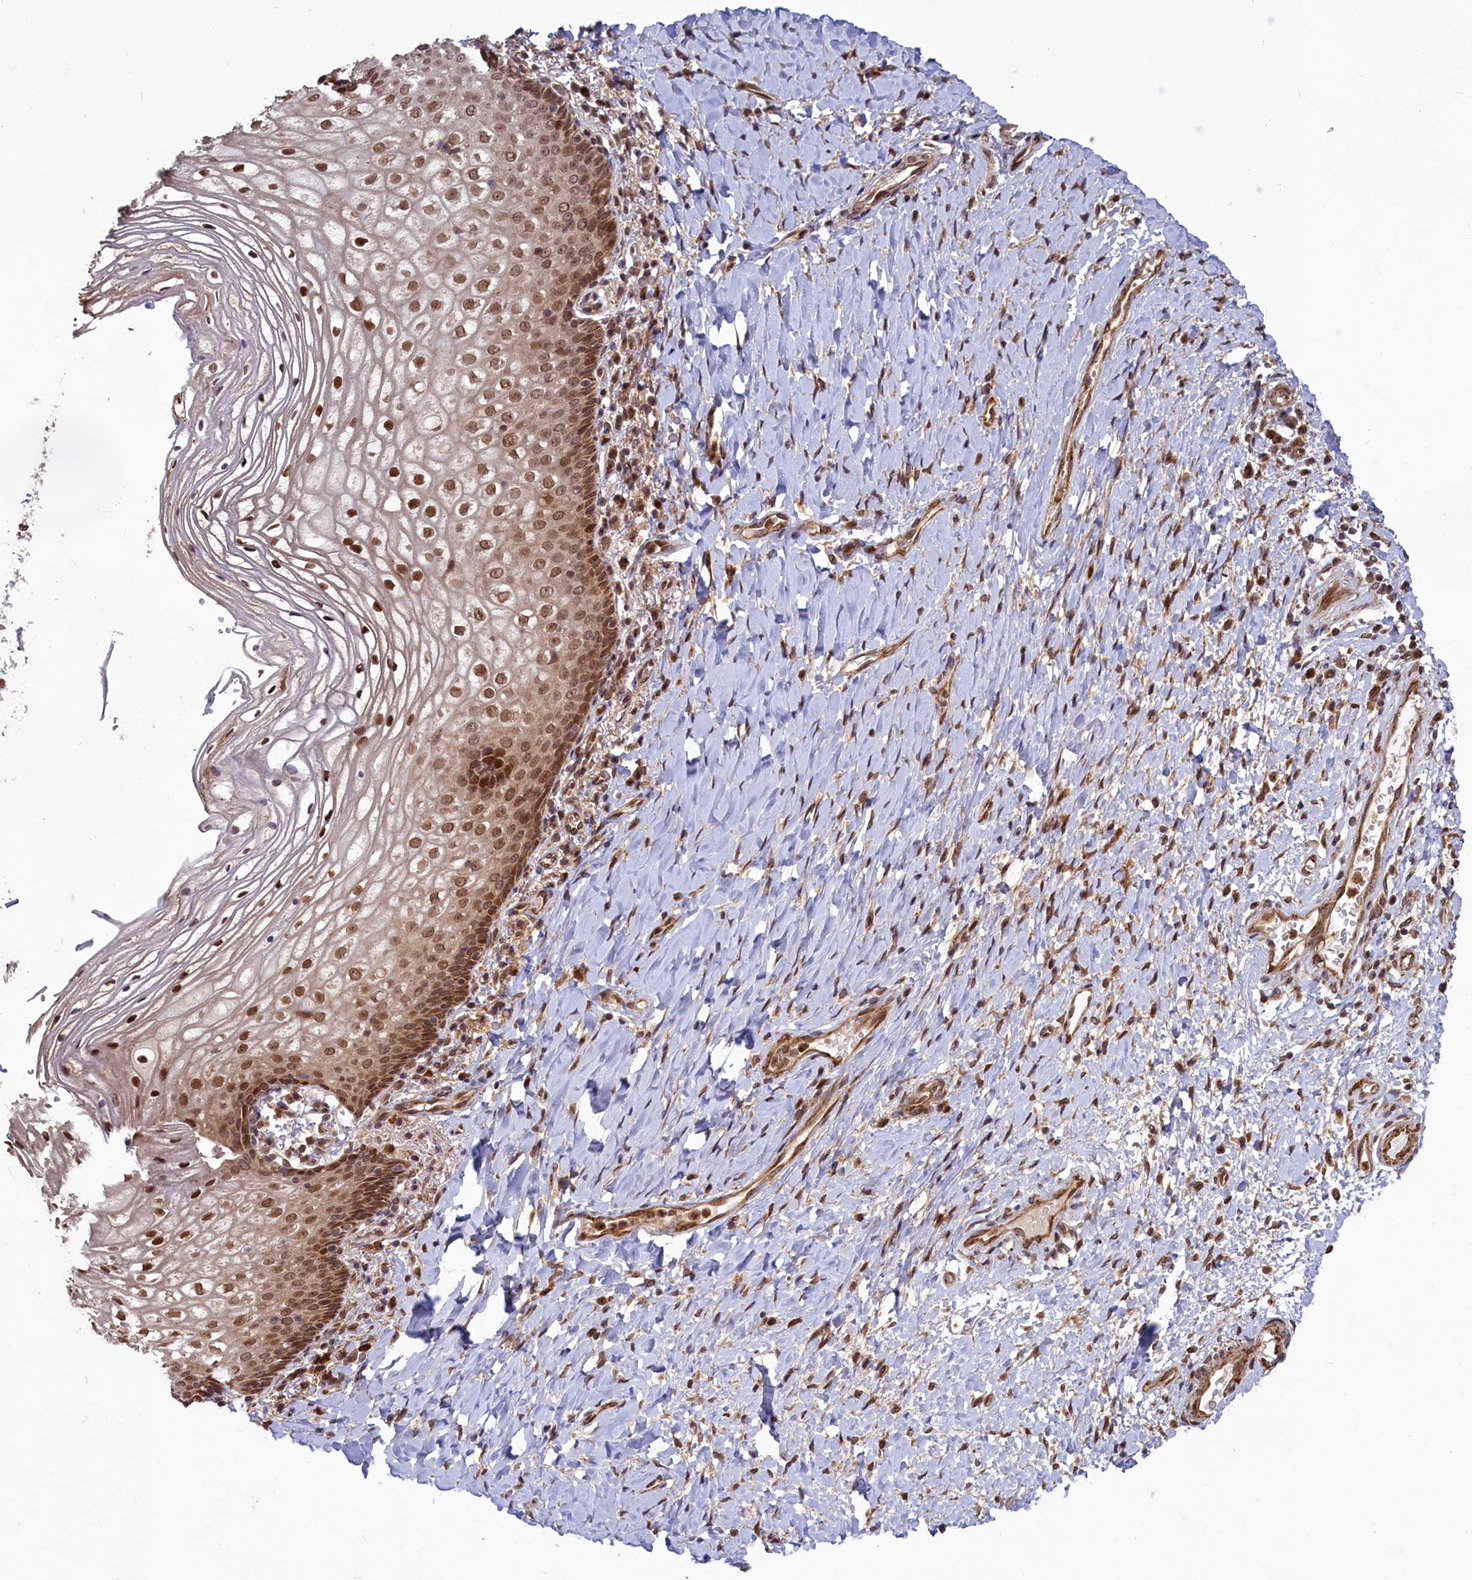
{"staining": {"intensity": "moderate", "quantity": ">75%", "location": "nuclear"}, "tissue": "vagina", "cell_type": "Squamous epithelial cells", "image_type": "normal", "snomed": [{"axis": "morphology", "description": "Normal tissue, NOS"}, {"axis": "topography", "description": "Vagina"}], "caption": "Protein staining by immunohistochemistry shows moderate nuclear positivity in approximately >75% of squamous epithelial cells in normal vagina. Immunohistochemistry stains the protein in brown and the nuclei are stained blue.", "gene": "NAE1", "patient": {"sex": "female", "age": 60}}